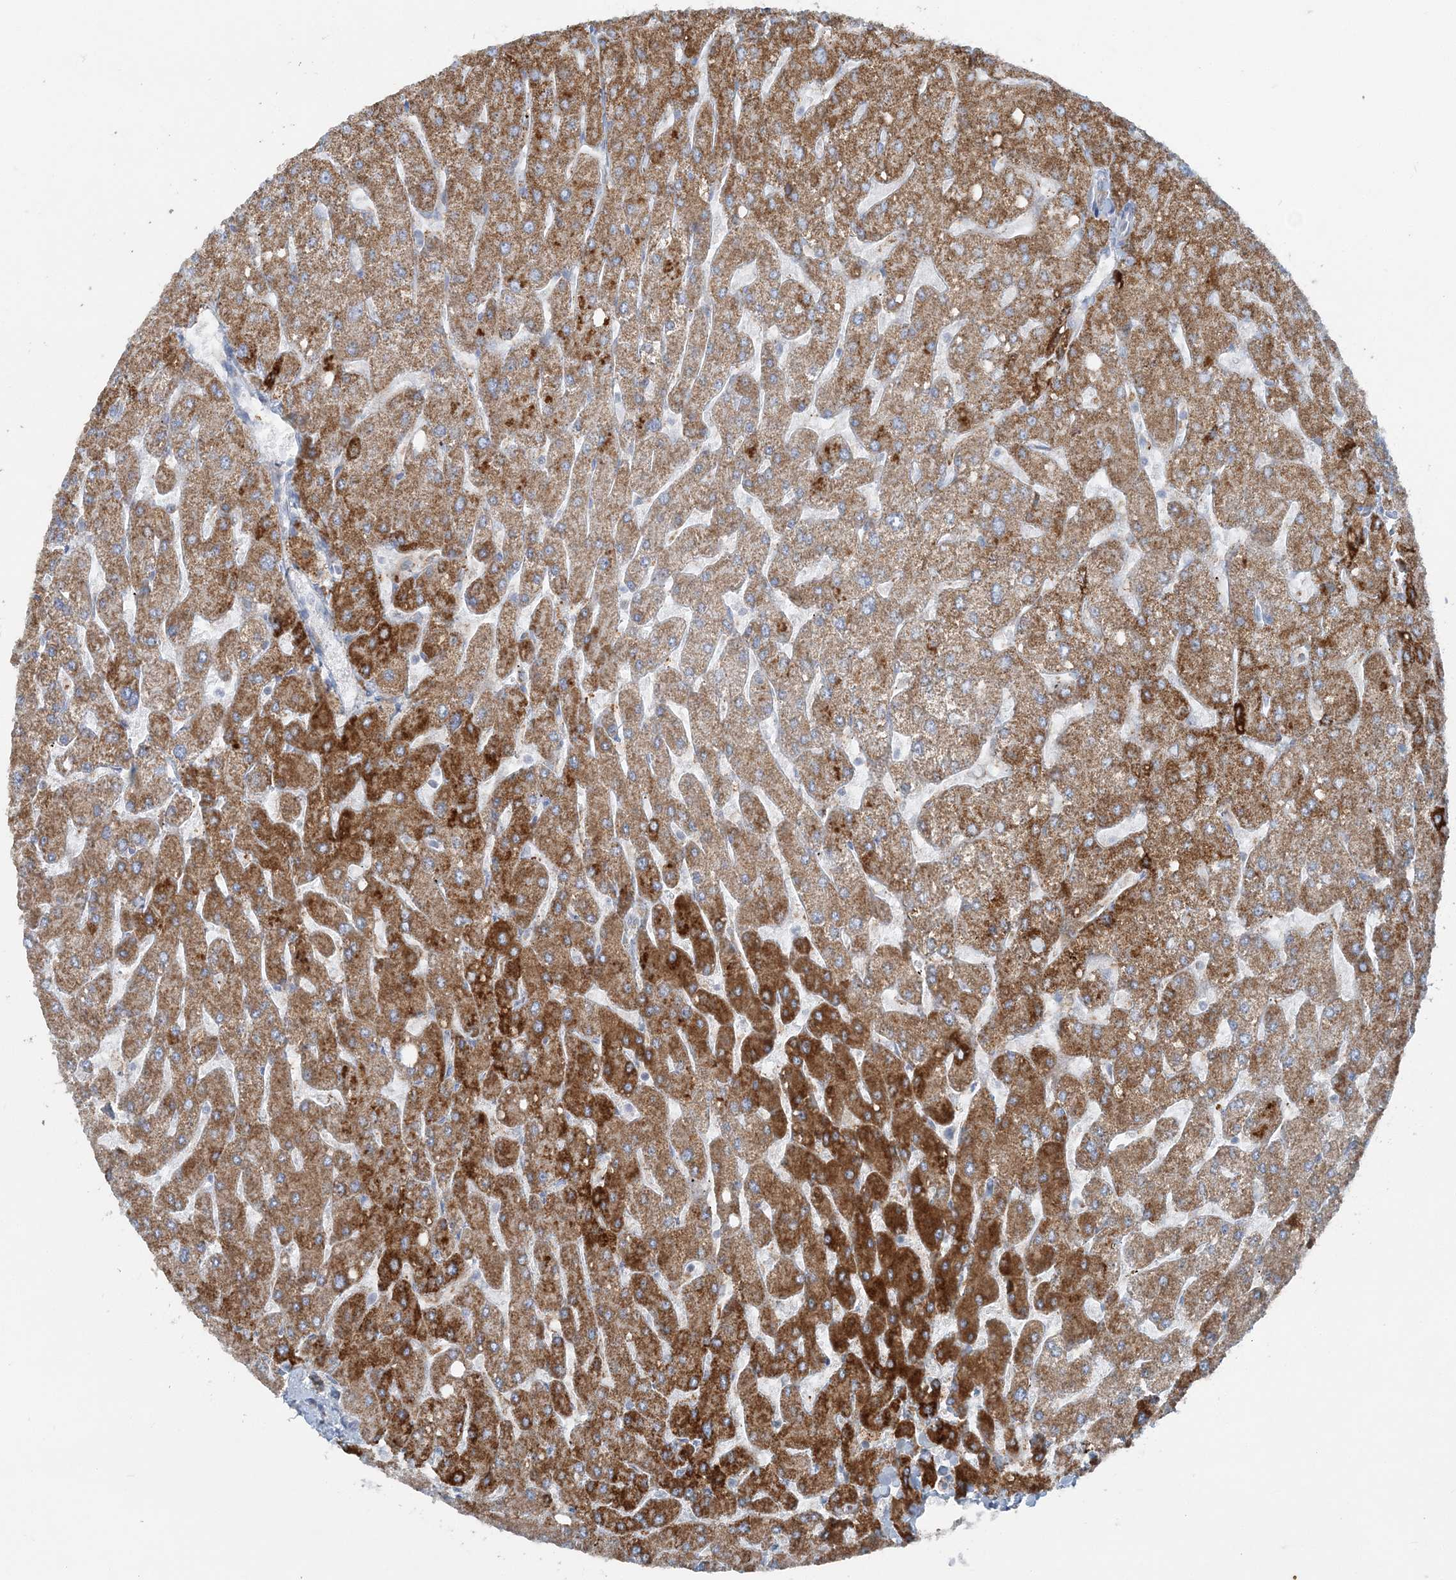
{"staining": {"intensity": "negative", "quantity": "none", "location": "none"}, "tissue": "liver", "cell_type": "Cholangiocytes", "image_type": "normal", "snomed": [{"axis": "morphology", "description": "Normal tissue, NOS"}, {"axis": "topography", "description": "Liver"}], "caption": "A micrograph of liver stained for a protein demonstrates no brown staining in cholangiocytes.", "gene": "PCCB", "patient": {"sex": "male", "age": 55}}